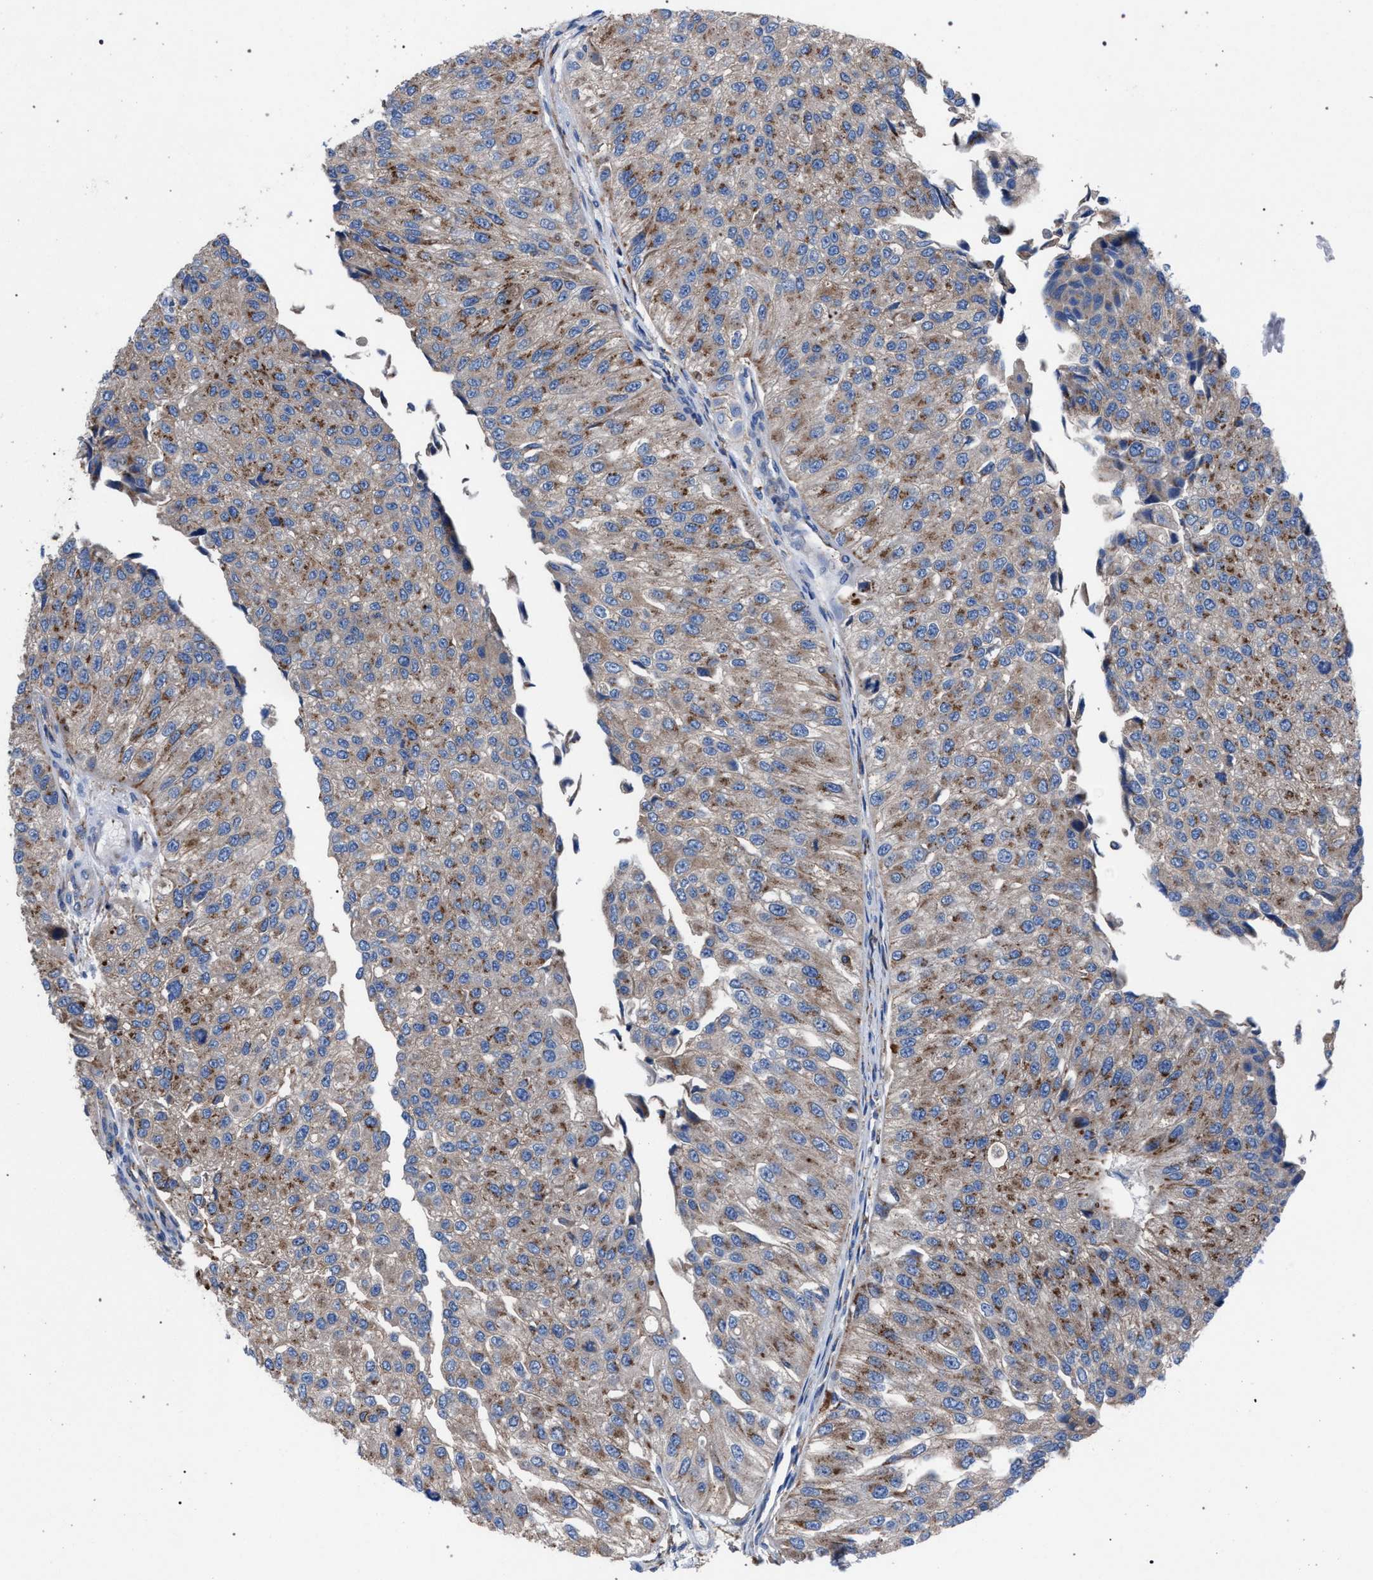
{"staining": {"intensity": "moderate", "quantity": "25%-75%", "location": "cytoplasmic/membranous"}, "tissue": "urothelial cancer", "cell_type": "Tumor cells", "image_type": "cancer", "snomed": [{"axis": "morphology", "description": "Urothelial carcinoma, High grade"}, {"axis": "topography", "description": "Kidney"}, {"axis": "topography", "description": "Urinary bladder"}], "caption": "This photomicrograph demonstrates immunohistochemistry staining of urothelial cancer, with medium moderate cytoplasmic/membranous staining in about 25%-75% of tumor cells.", "gene": "ATP6V0A1", "patient": {"sex": "male", "age": 77}}